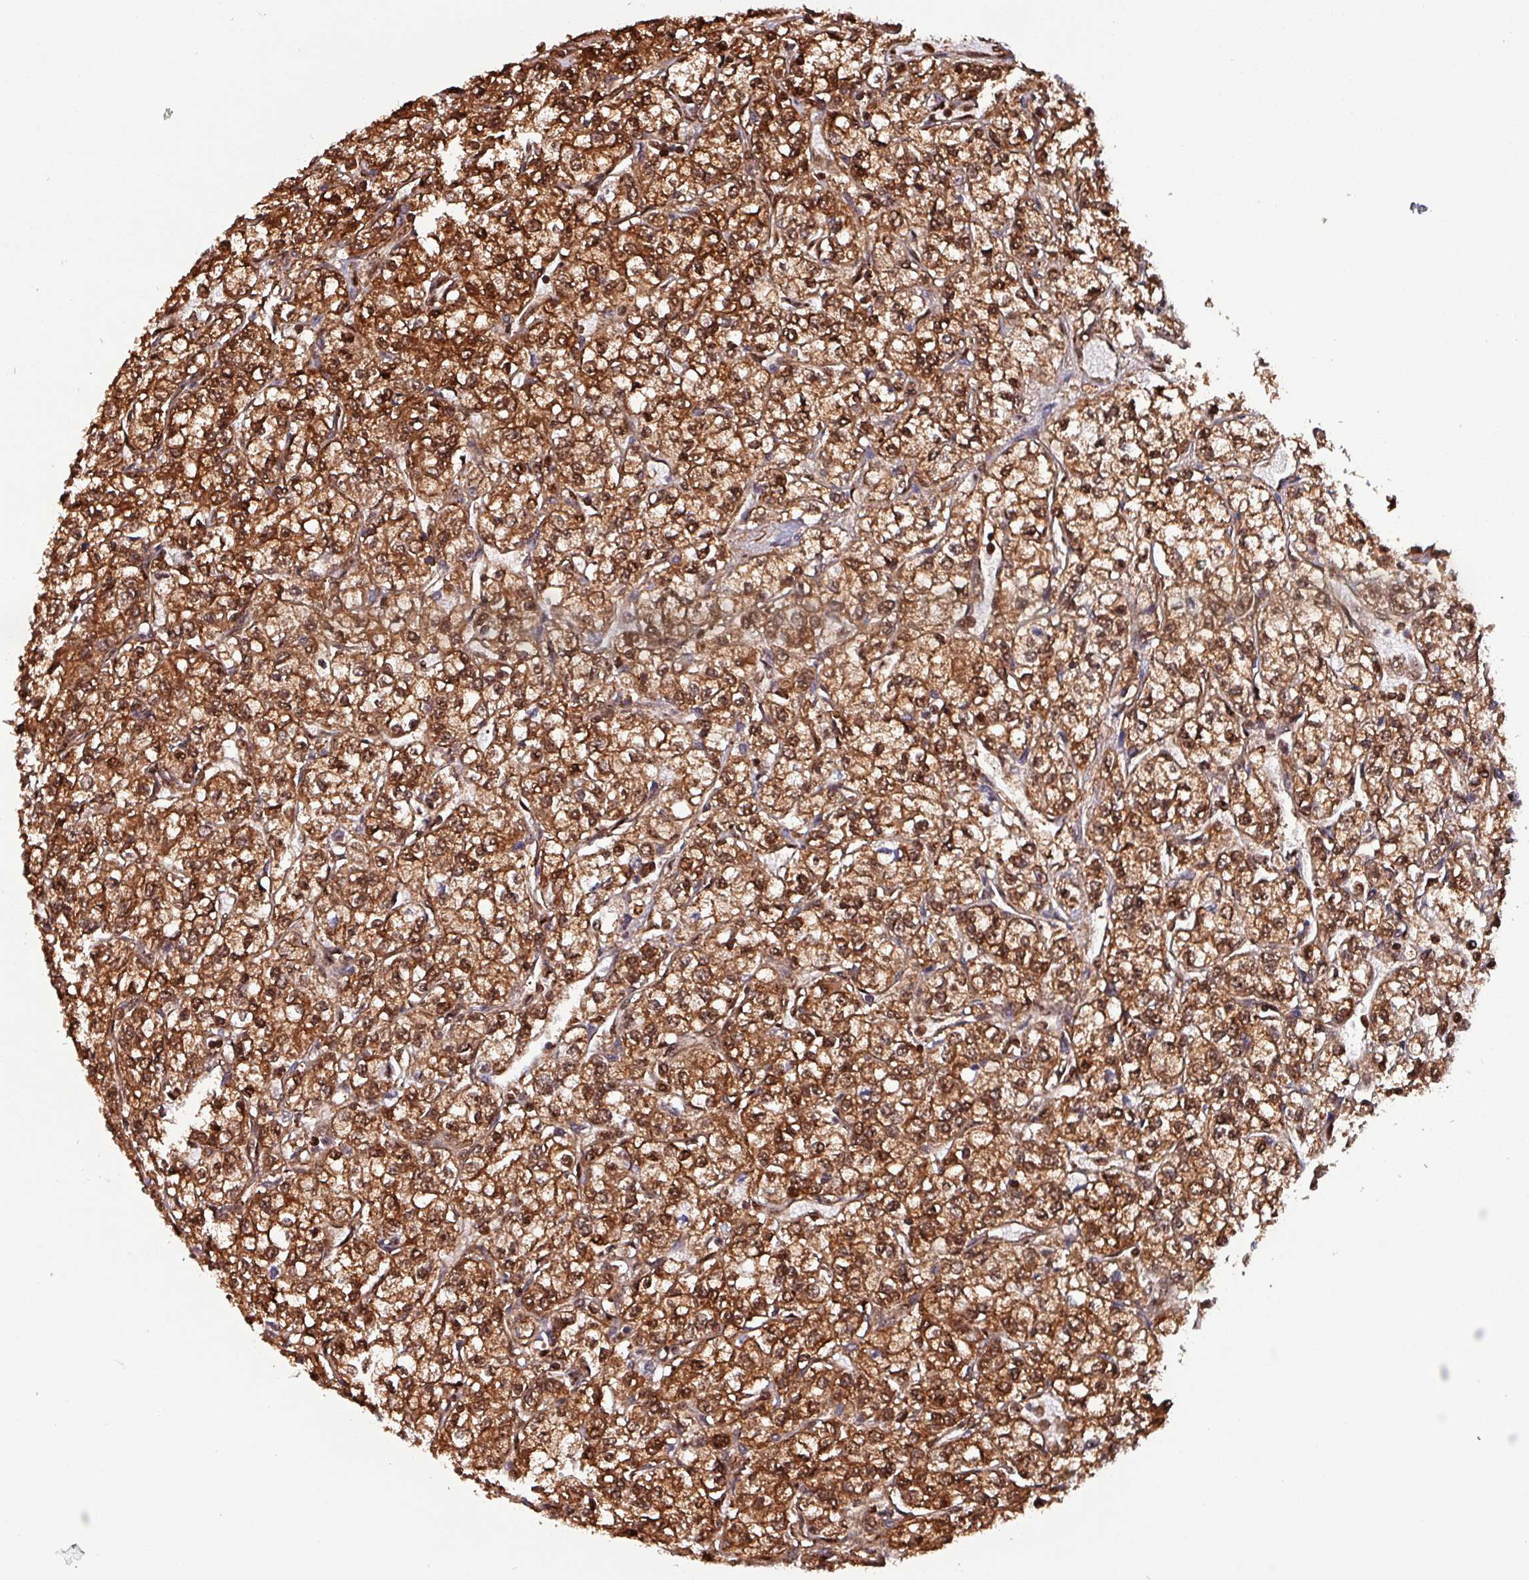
{"staining": {"intensity": "strong", "quantity": ">75%", "location": "cytoplasmic/membranous,nuclear"}, "tissue": "renal cancer", "cell_type": "Tumor cells", "image_type": "cancer", "snomed": [{"axis": "morphology", "description": "Adenocarcinoma, NOS"}, {"axis": "topography", "description": "Kidney"}], "caption": "Immunohistochemistry of renal cancer reveals high levels of strong cytoplasmic/membranous and nuclear positivity in approximately >75% of tumor cells.", "gene": "PSMB8", "patient": {"sex": "male", "age": 80}}